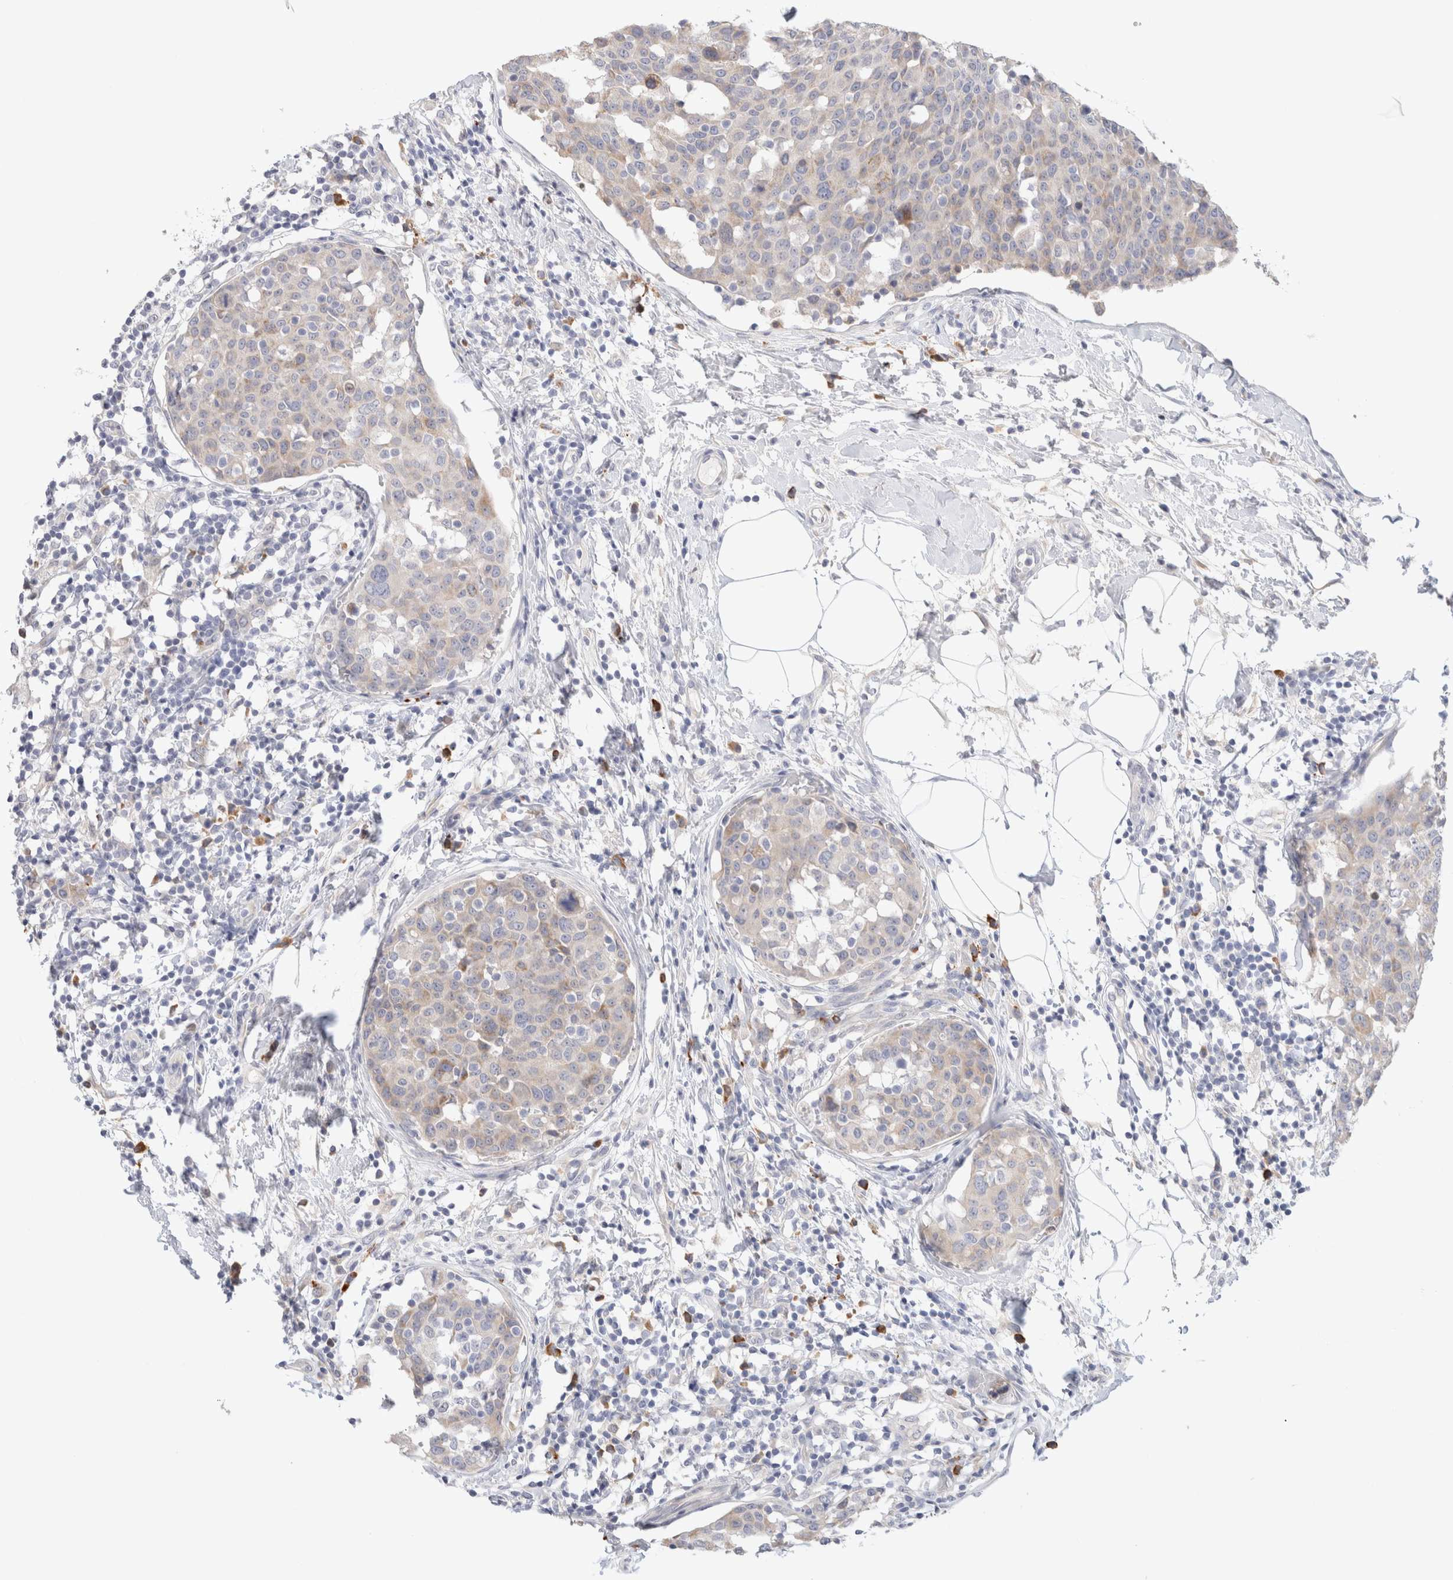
{"staining": {"intensity": "negative", "quantity": "none", "location": "none"}, "tissue": "breast cancer", "cell_type": "Tumor cells", "image_type": "cancer", "snomed": [{"axis": "morphology", "description": "Normal tissue, NOS"}, {"axis": "morphology", "description": "Duct carcinoma"}, {"axis": "topography", "description": "Breast"}], "caption": "An IHC micrograph of breast cancer (infiltrating ductal carcinoma) is shown. There is no staining in tumor cells of breast cancer (infiltrating ductal carcinoma).", "gene": "GADD45G", "patient": {"sex": "female", "age": 37}}